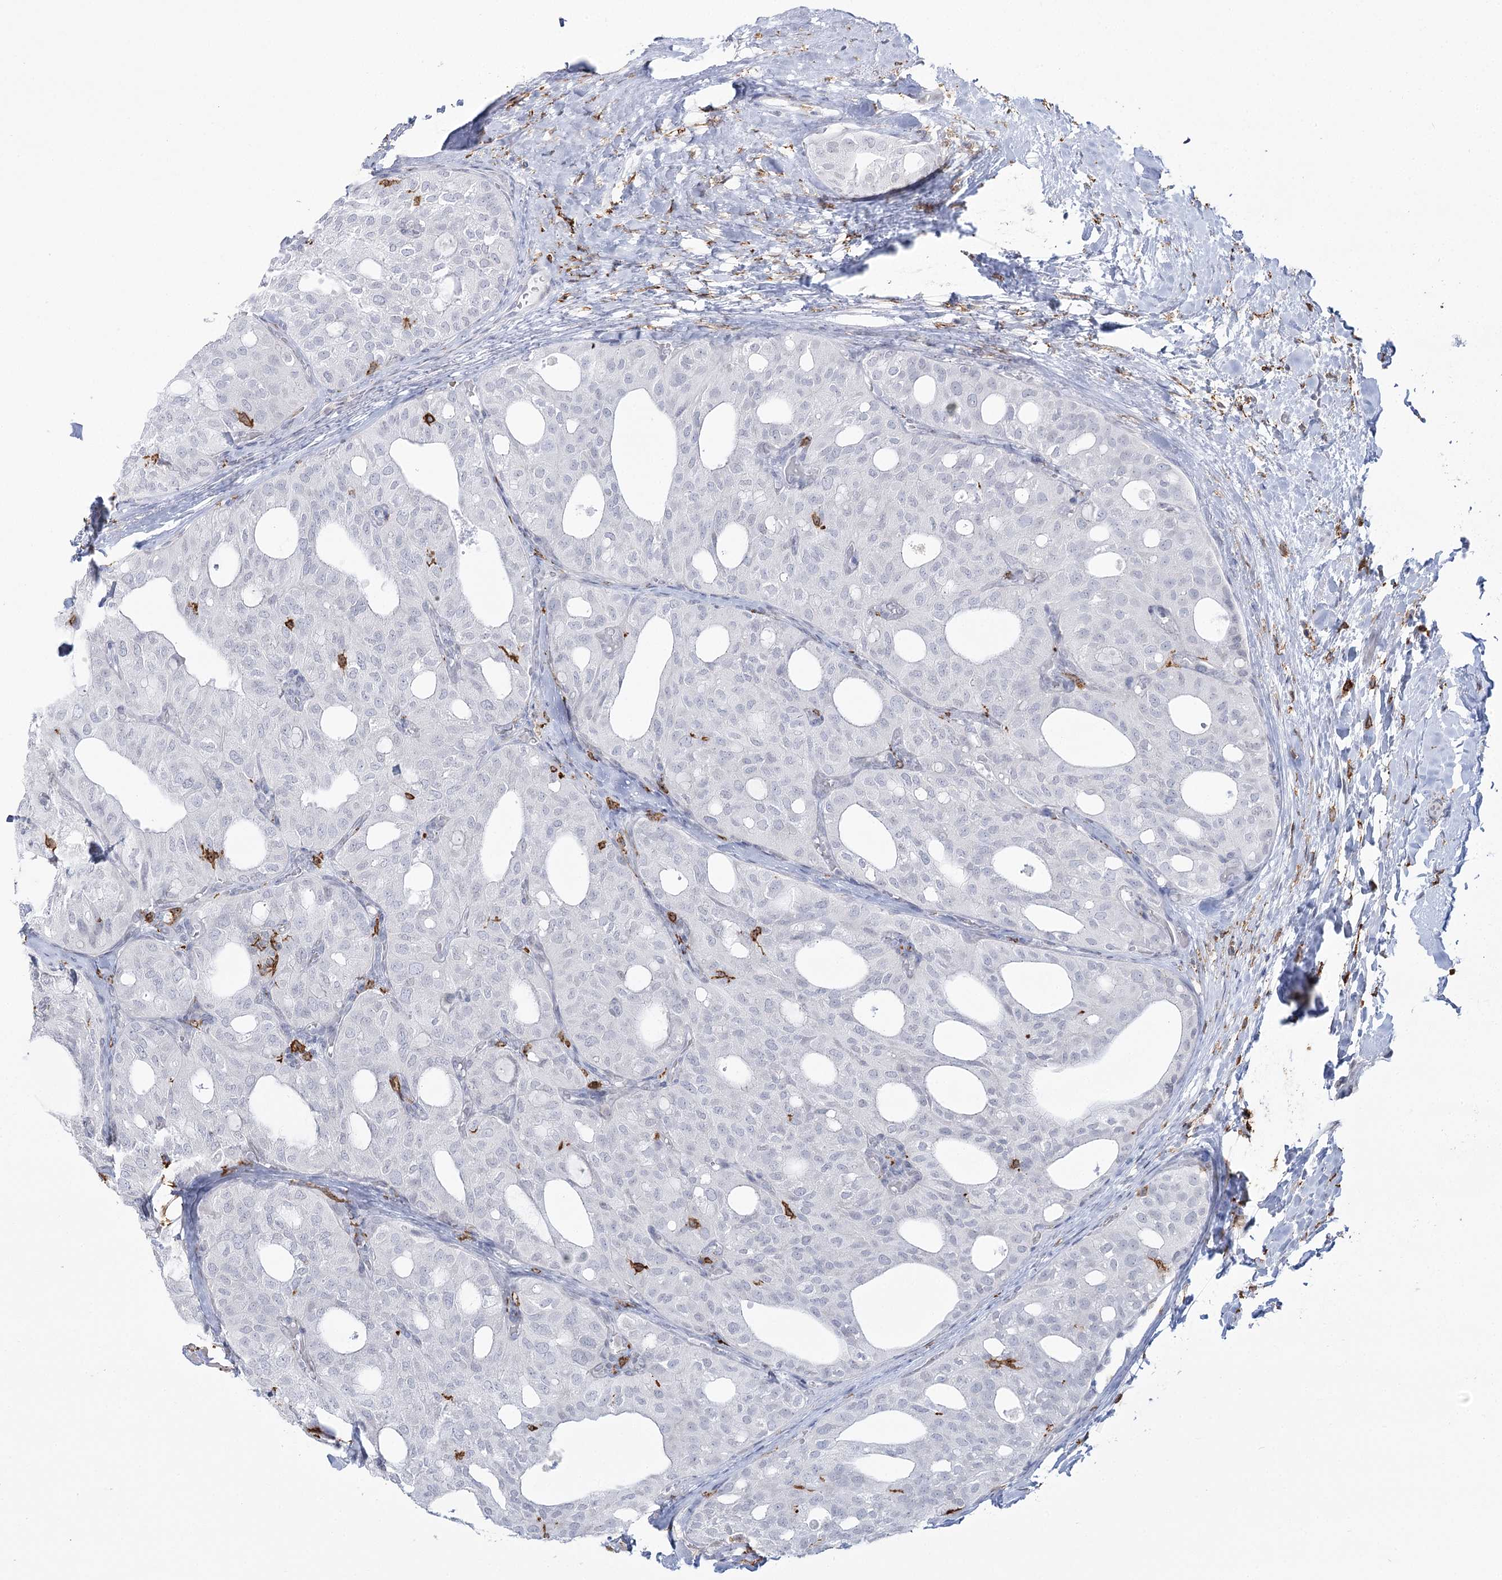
{"staining": {"intensity": "negative", "quantity": "none", "location": "none"}, "tissue": "thyroid cancer", "cell_type": "Tumor cells", "image_type": "cancer", "snomed": [{"axis": "morphology", "description": "Follicular adenoma carcinoma, NOS"}, {"axis": "topography", "description": "Thyroid gland"}], "caption": "Follicular adenoma carcinoma (thyroid) was stained to show a protein in brown. There is no significant staining in tumor cells. The staining is performed using DAB (3,3'-diaminobenzidine) brown chromogen with nuclei counter-stained in using hematoxylin.", "gene": "C11orf1", "patient": {"sex": "male", "age": 75}}